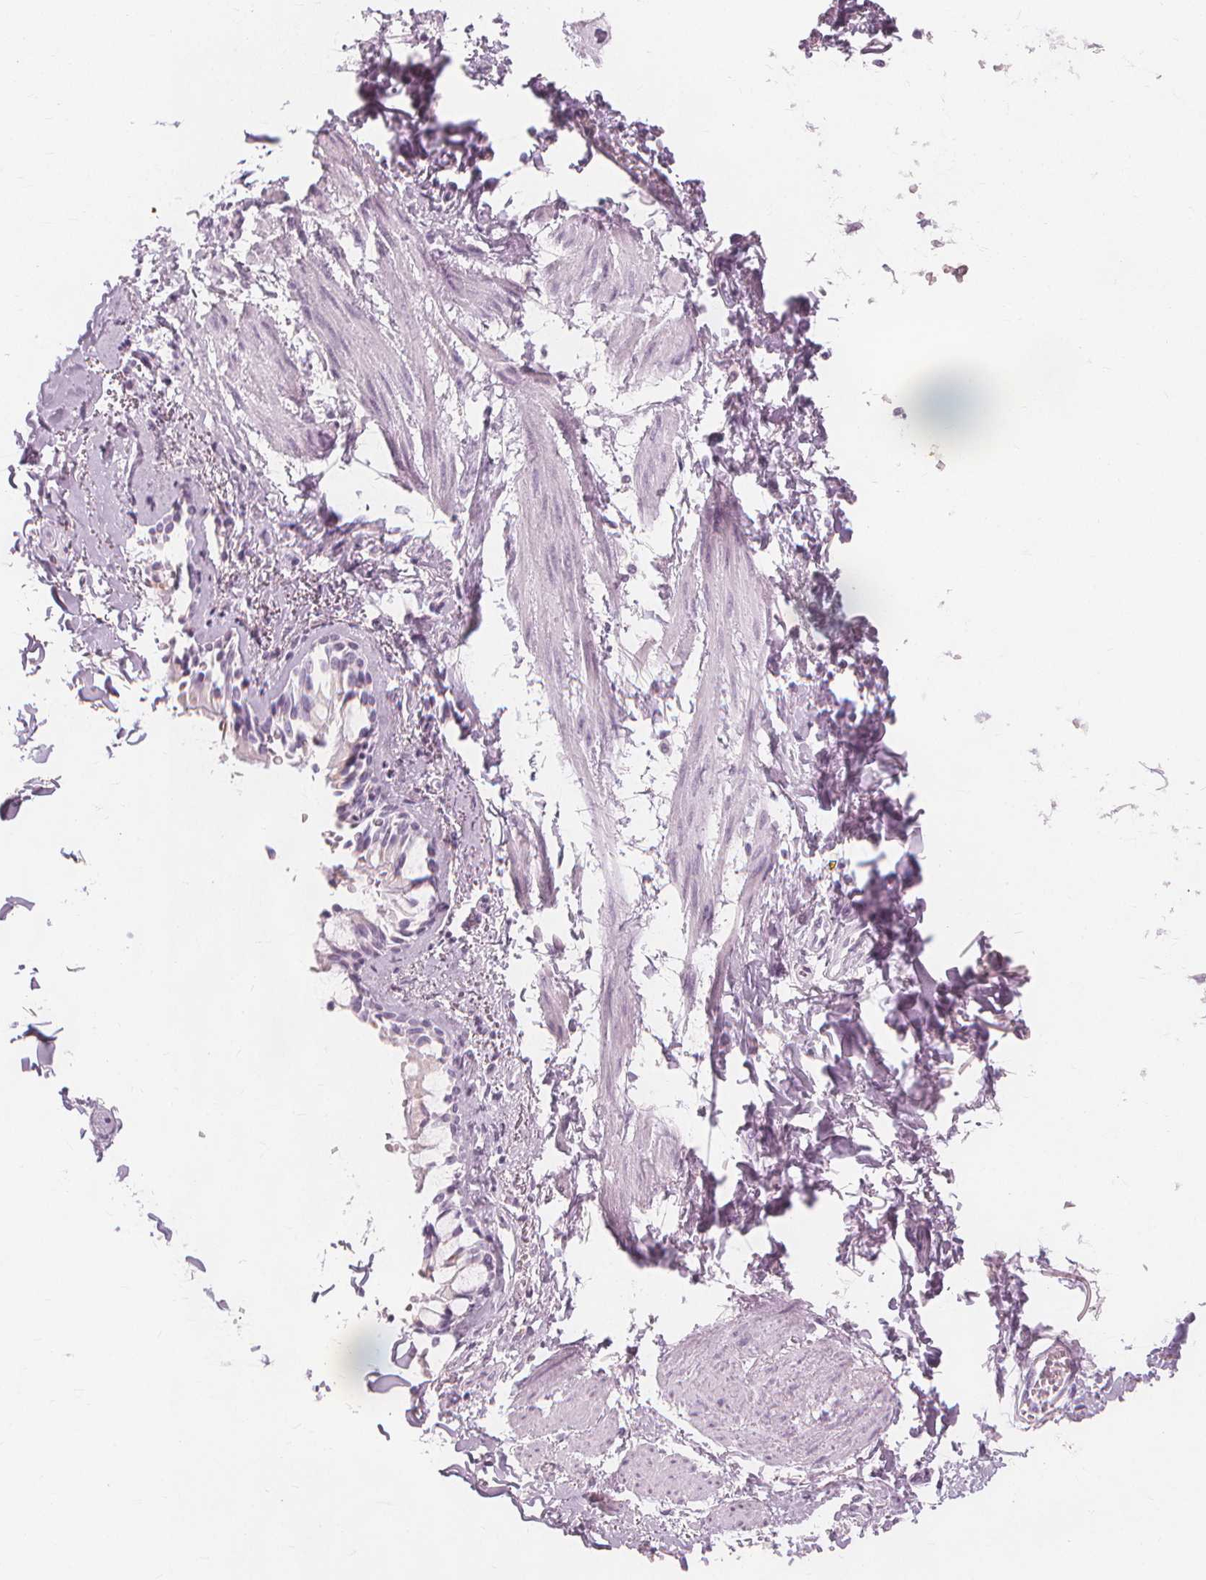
{"staining": {"intensity": "negative", "quantity": "none", "location": "none"}, "tissue": "adipose tissue", "cell_type": "Adipocytes", "image_type": "normal", "snomed": [{"axis": "morphology", "description": "Normal tissue, NOS"}, {"axis": "topography", "description": "Cartilage tissue"}, {"axis": "topography", "description": "Bronchus"}, {"axis": "topography", "description": "Peripheral nerve tissue"}], "caption": "IHC histopathology image of normal human adipose tissue stained for a protein (brown), which exhibits no expression in adipocytes.", "gene": "TFF1", "patient": {"sex": "male", "age": 67}}